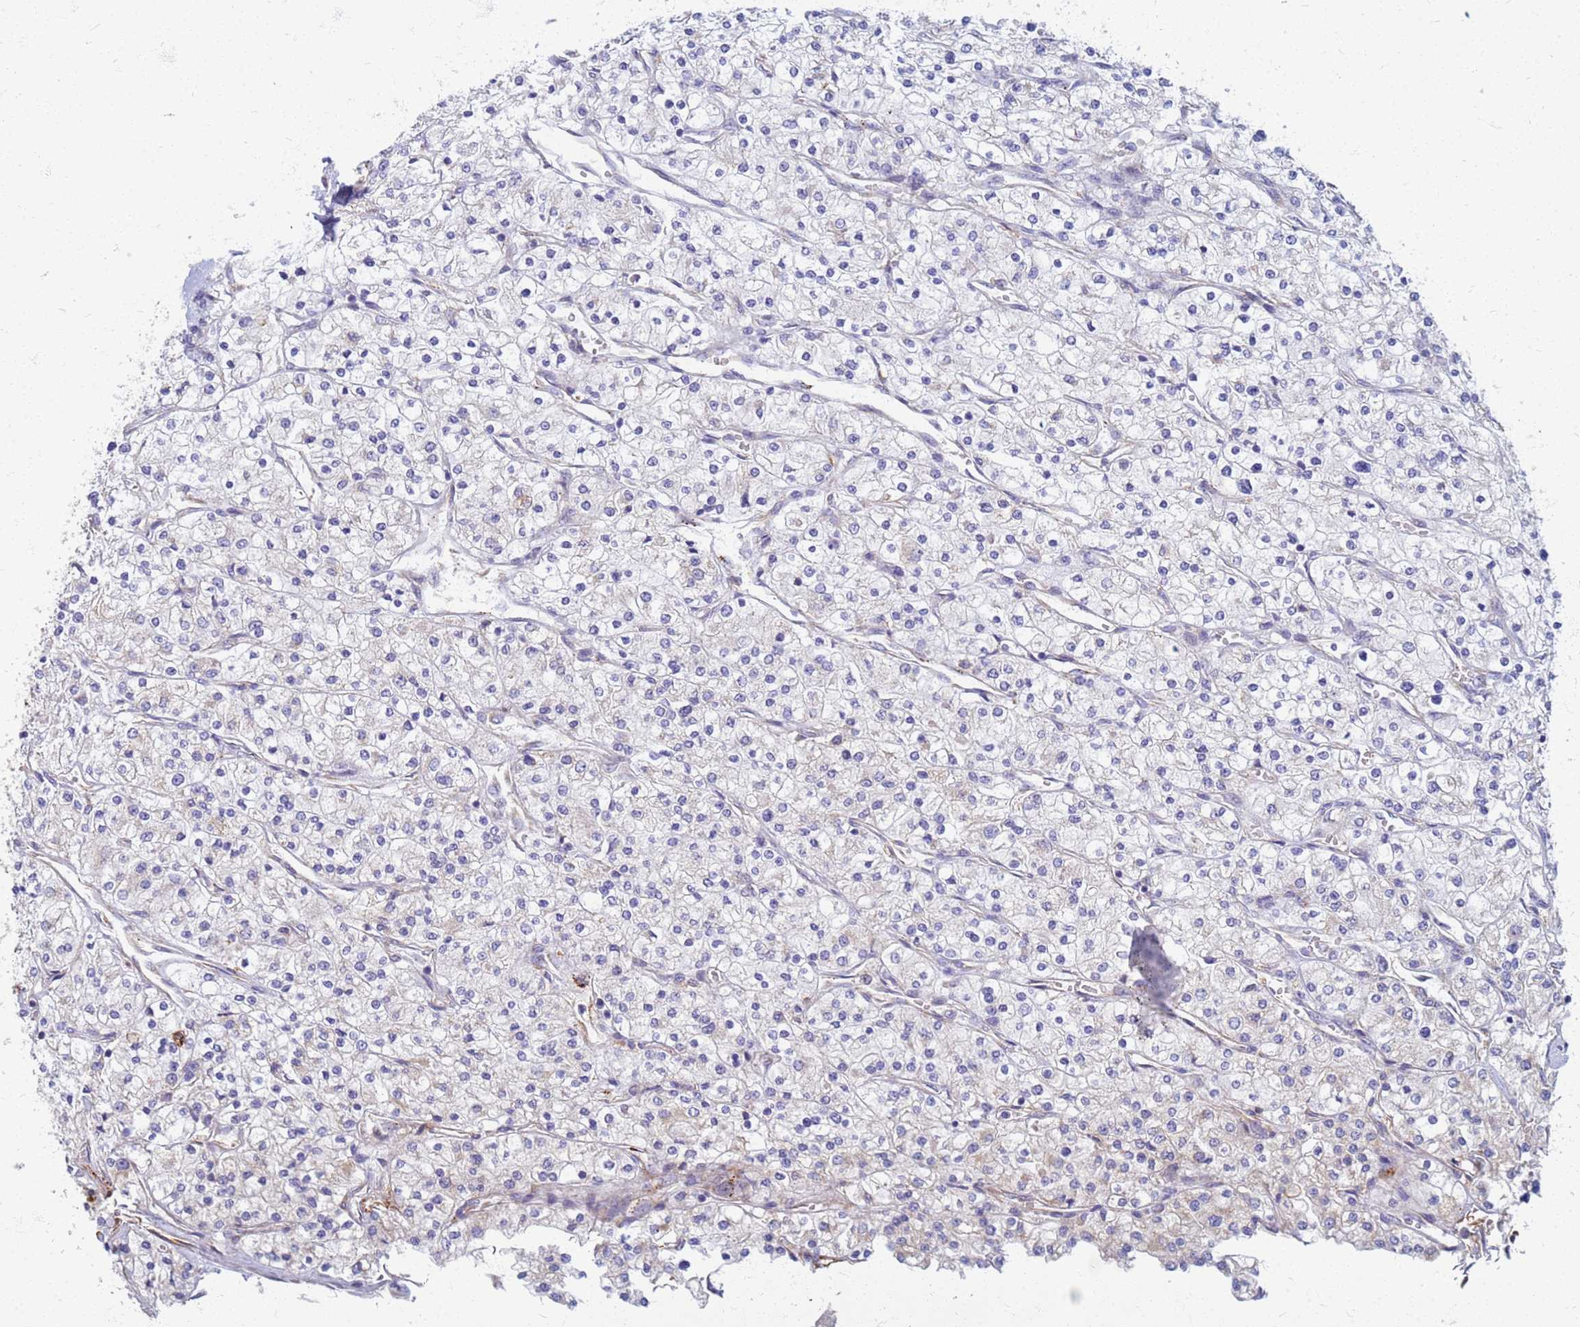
{"staining": {"intensity": "negative", "quantity": "none", "location": "none"}, "tissue": "renal cancer", "cell_type": "Tumor cells", "image_type": "cancer", "snomed": [{"axis": "morphology", "description": "Adenocarcinoma, NOS"}, {"axis": "topography", "description": "Kidney"}], "caption": "High magnification brightfield microscopy of renal cancer stained with DAB (brown) and counterstained with hematoxylin (blue): tumor cells show no significant staining.", "gene": "EEA1", "patient": {"sex": "male", "age": 80}}